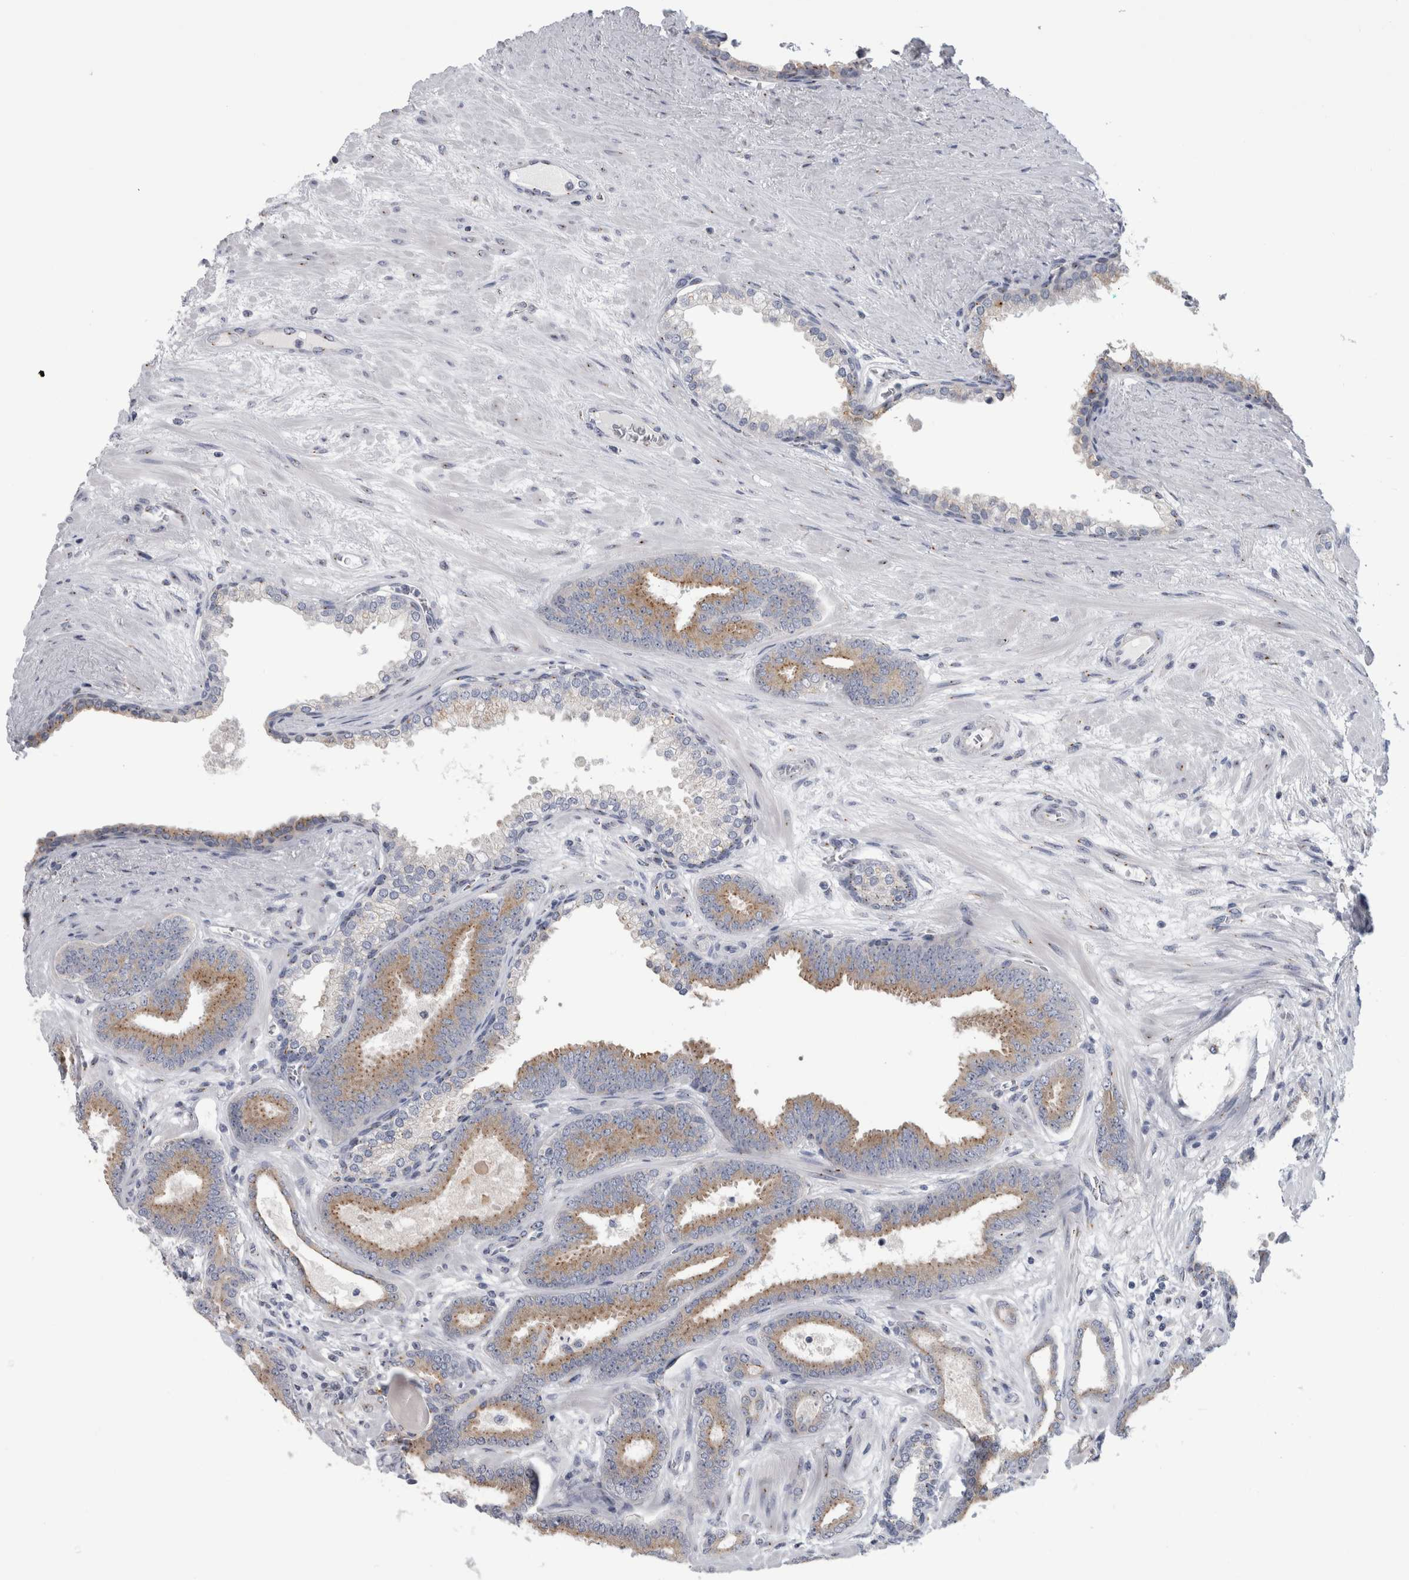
{"staining": {"intensity": "moderate", "quantity": ">75%", "location": "cytoplasmic/membranous"}, "tissue": "prostate cancer", "cell_type": "Tumor cells", "image_type": "cancer", "snomed": [{"axis": "morphology", "description": "Adenocarcinoma, Low grade"}, {"axis": "topography", "description": "Prostate"}], "caption": "Moderate cytoplasmic/membranous protein expression is seen in approximately >75% of tumor cells in prostate cancer (low-grade adenocarcinoma).", "gene": "AKAP9", "patient": {"sex": "male", "age": 62}}